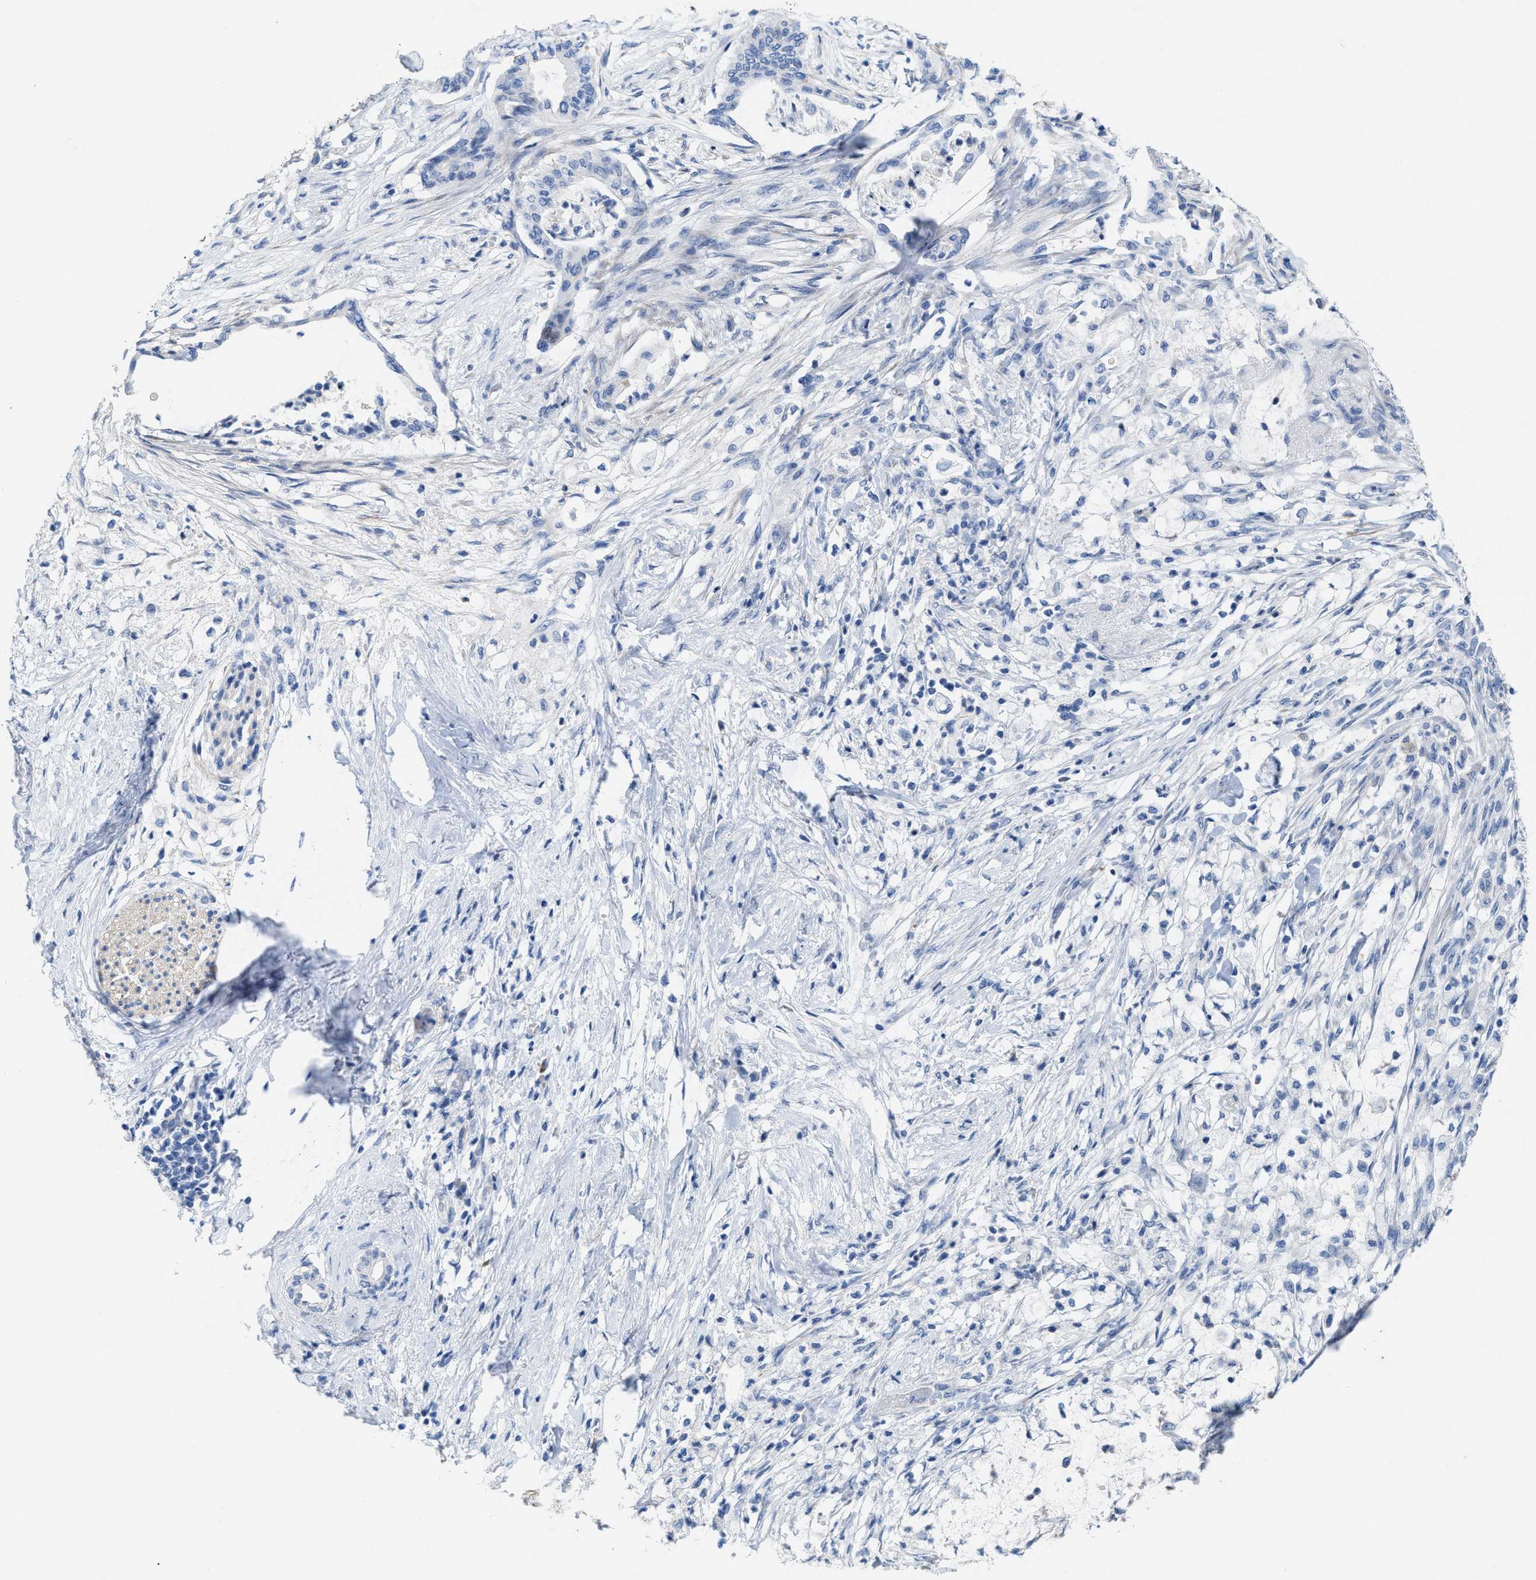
{"staining": {"intensity": "negative", "quantity": "none", "location": "none"}, "tissue": "pancreatic cancer", "cell_type": "Tumor cells", "image_type": "cancer", "snomed": [{"axis": "morphology", "description": "Normal tissue, NOS"}, {"axis": "morphology", "description": "Adenocarcinoma, NOS"}, {"axis": "topography", "description": "Pancreas"}, {"axis": "topography", "description": "Duodenum"}], "caption": "This is a histopathology image of IHC staining of pancreatic adenocarcinoma, which shows no expression in tumor cells.", "gene": "CPA2", "patient": {"sex": "female", "age": 60}}